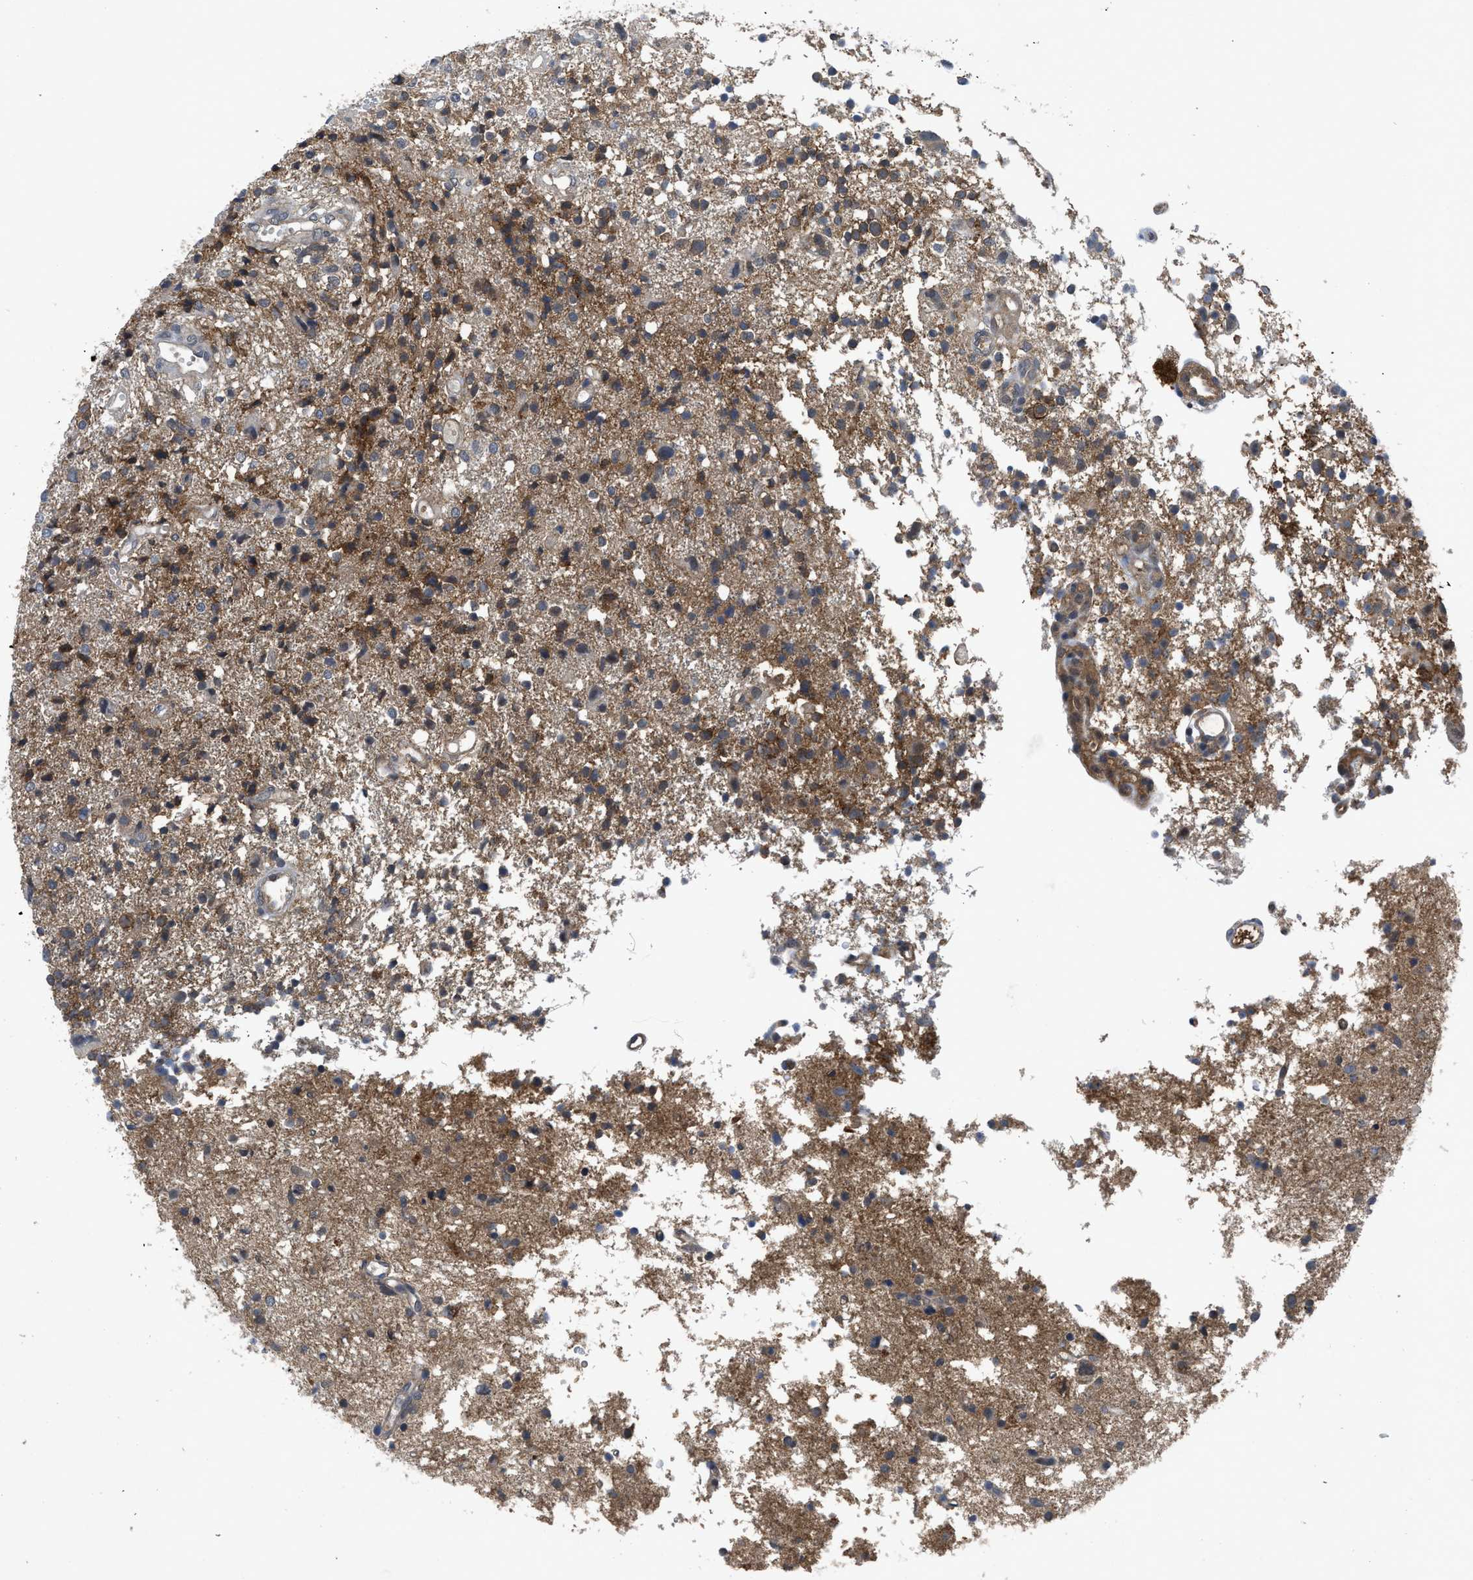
{"staining": {"intensity": "negative", "quantity": "none", "location": "none"}, "tissue": "glioma", "cell_type": "Tumor cells", "image_type": "cancer", "snomed": [{"axis": "morphology", "description": "Glioma, malignant, High grade"}, {"axis": "topography", "description": "Brain"}], "caption": "Image shows no protein expression in tumor cells of glioma tissue.", "gene": "PANX1", "patient": {"sex": "female", "age": 59}}